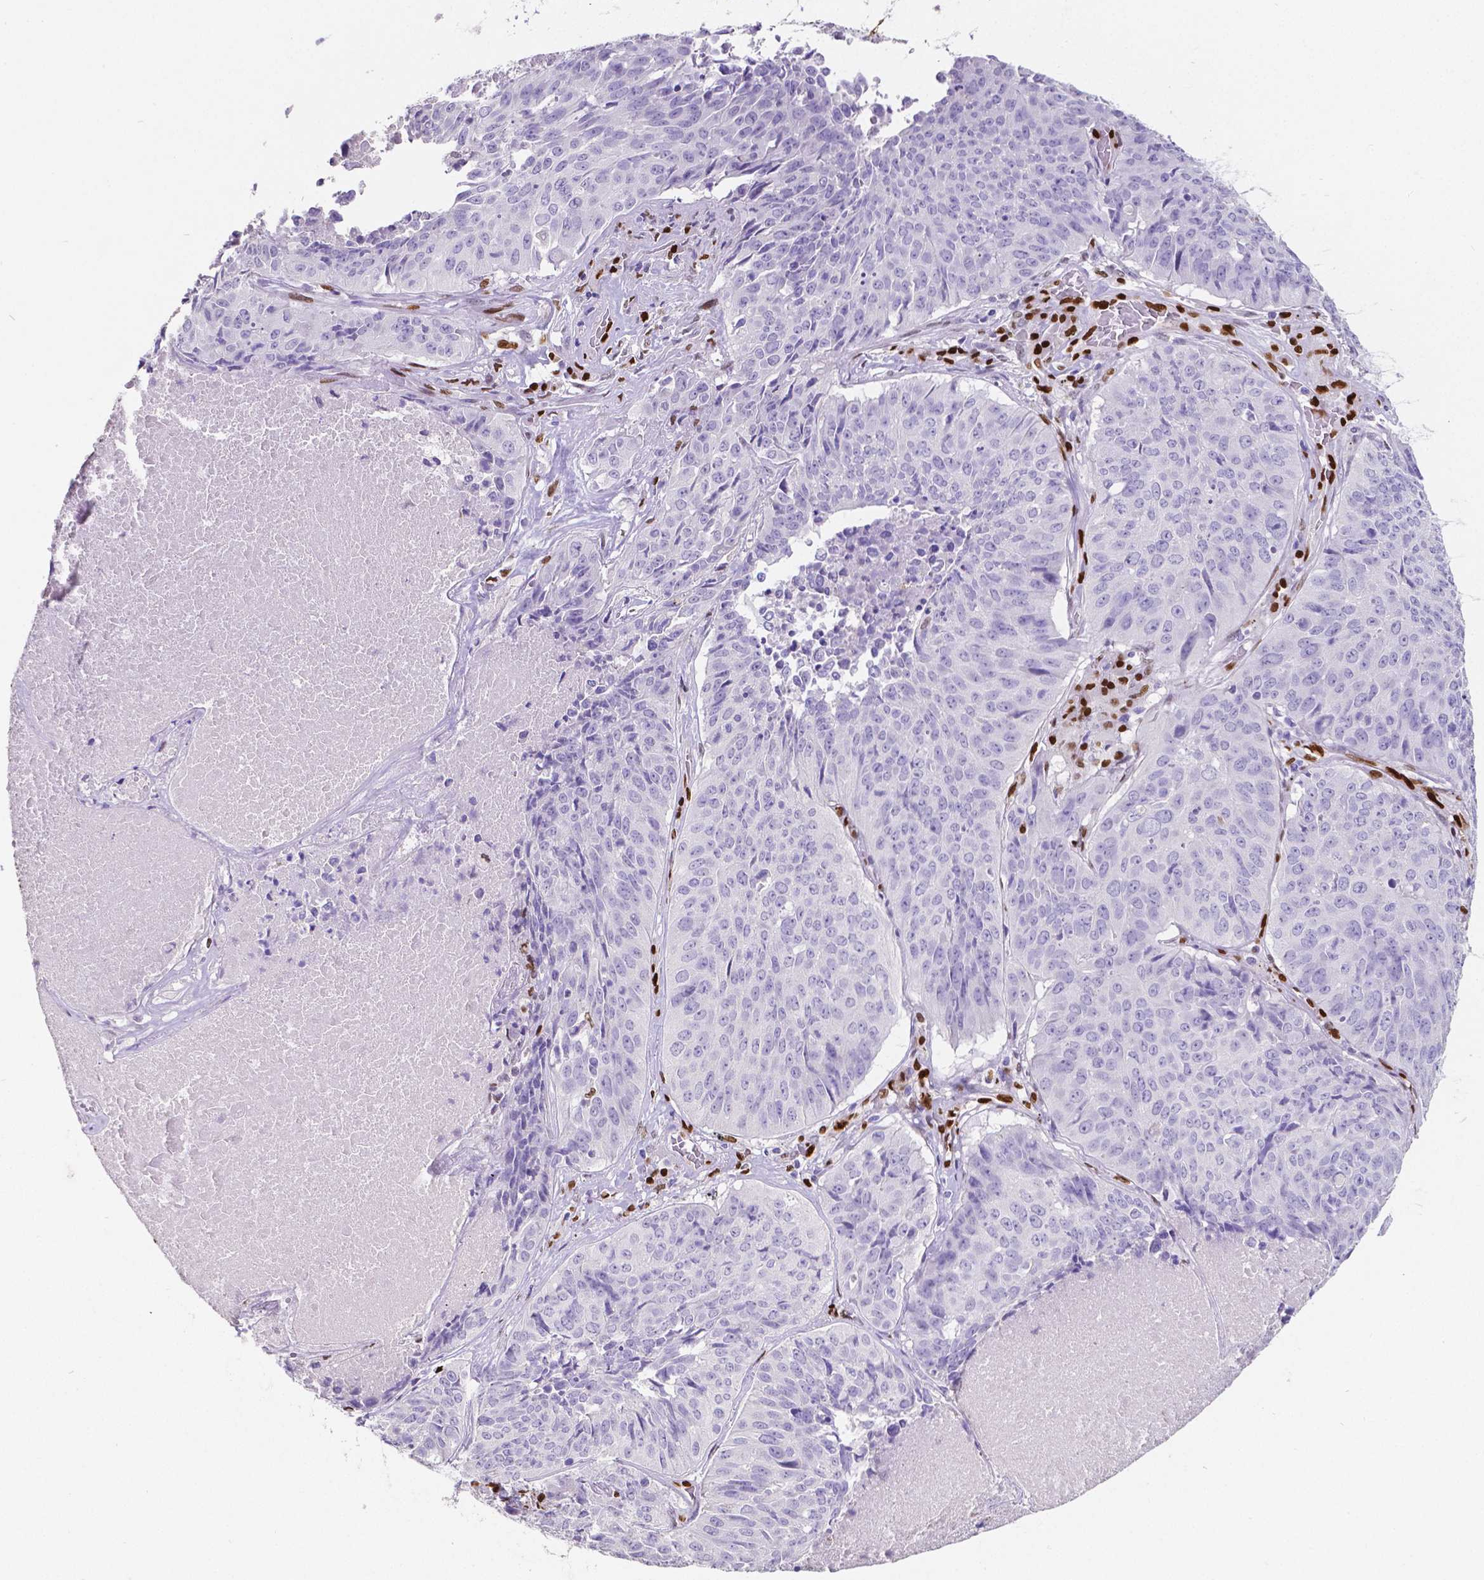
{"staining": {"intensity": "negative", "quantity": "none", "location": "none"}, "tissue": "lung cancer", "cell_type": "Tumor cells", "image_type": "cancer", "snomed": [{"axis": "morphology", "description": "Normal tissue, NOS"}, {"axis": "morphology", "description": "Squamous cell carcinoma, NOS"}, {"axis": "topography", "description": "Bronchus"}, {"axis": "topography", "description": "Lung"}], "caption": "Tumor cells show no significant expression in lung squamous cell carcinoma.", "gene": "MEF2C", "patient": {"sex": "male", "age": 64}}